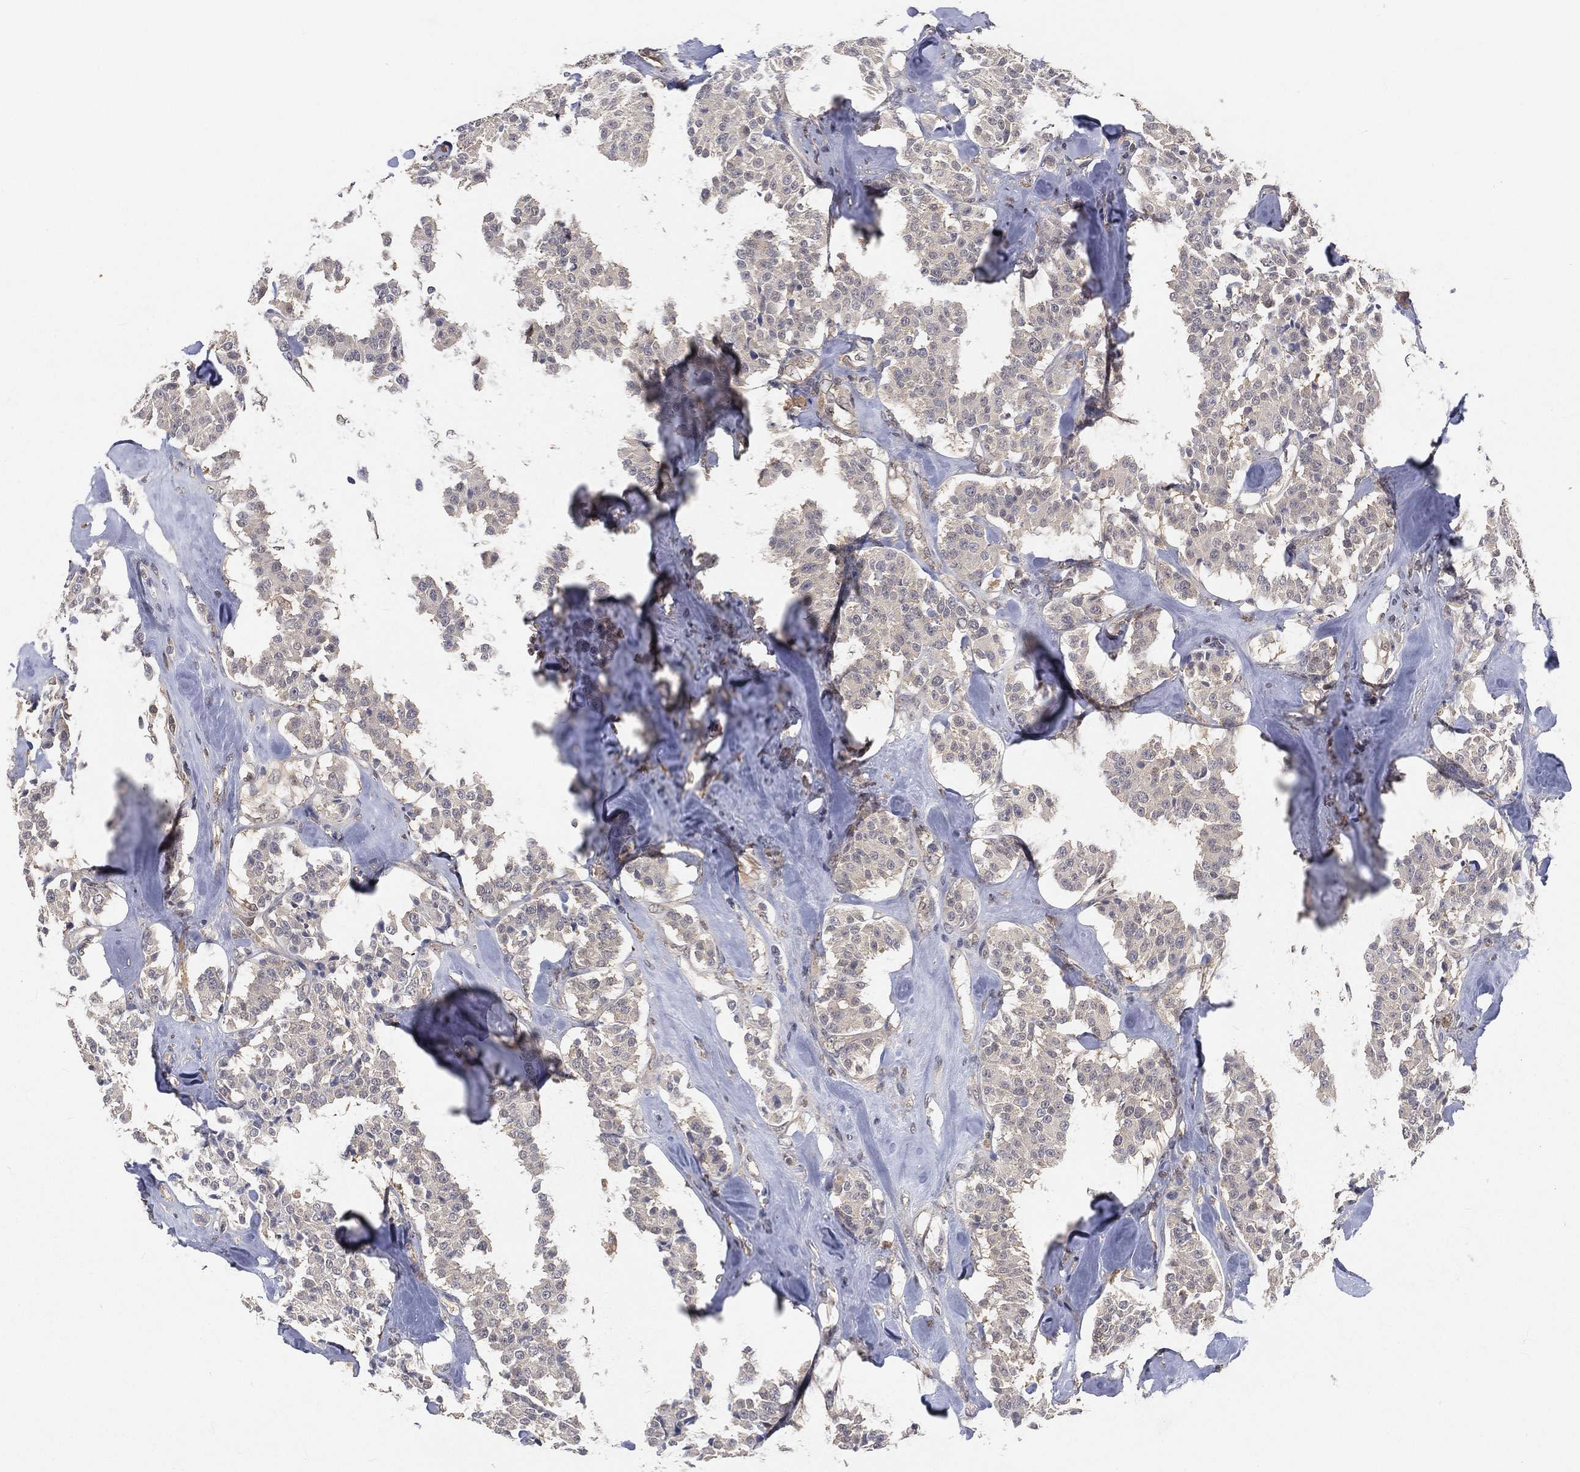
{"staining": {"intensity": "negative", "quantity": "none", "location": "none"}, "tissue": "carcinoid", "cell_type": "Tumor cells", "image_type": "cancer", "snomed": [{"axis": "morphology", "description": "Carcinoid, malignant, NOS"}, {"axis": "topography", "description": "Pancreas"}], "caption": "Immunohistochemistry (IHC) photomicrograph of carcinoid (malignant) stained for a protein (brown), which demonstrates no expression in tumor cells. Brightfield microscopy of immunohistochemistry stained with DAB (3,3'-diaminobenzidine) (brown) and hematoxylin (blue), captured at high magnification.", "gene": "MAPK1", "patient": {"sex": "male", "age": 41}}